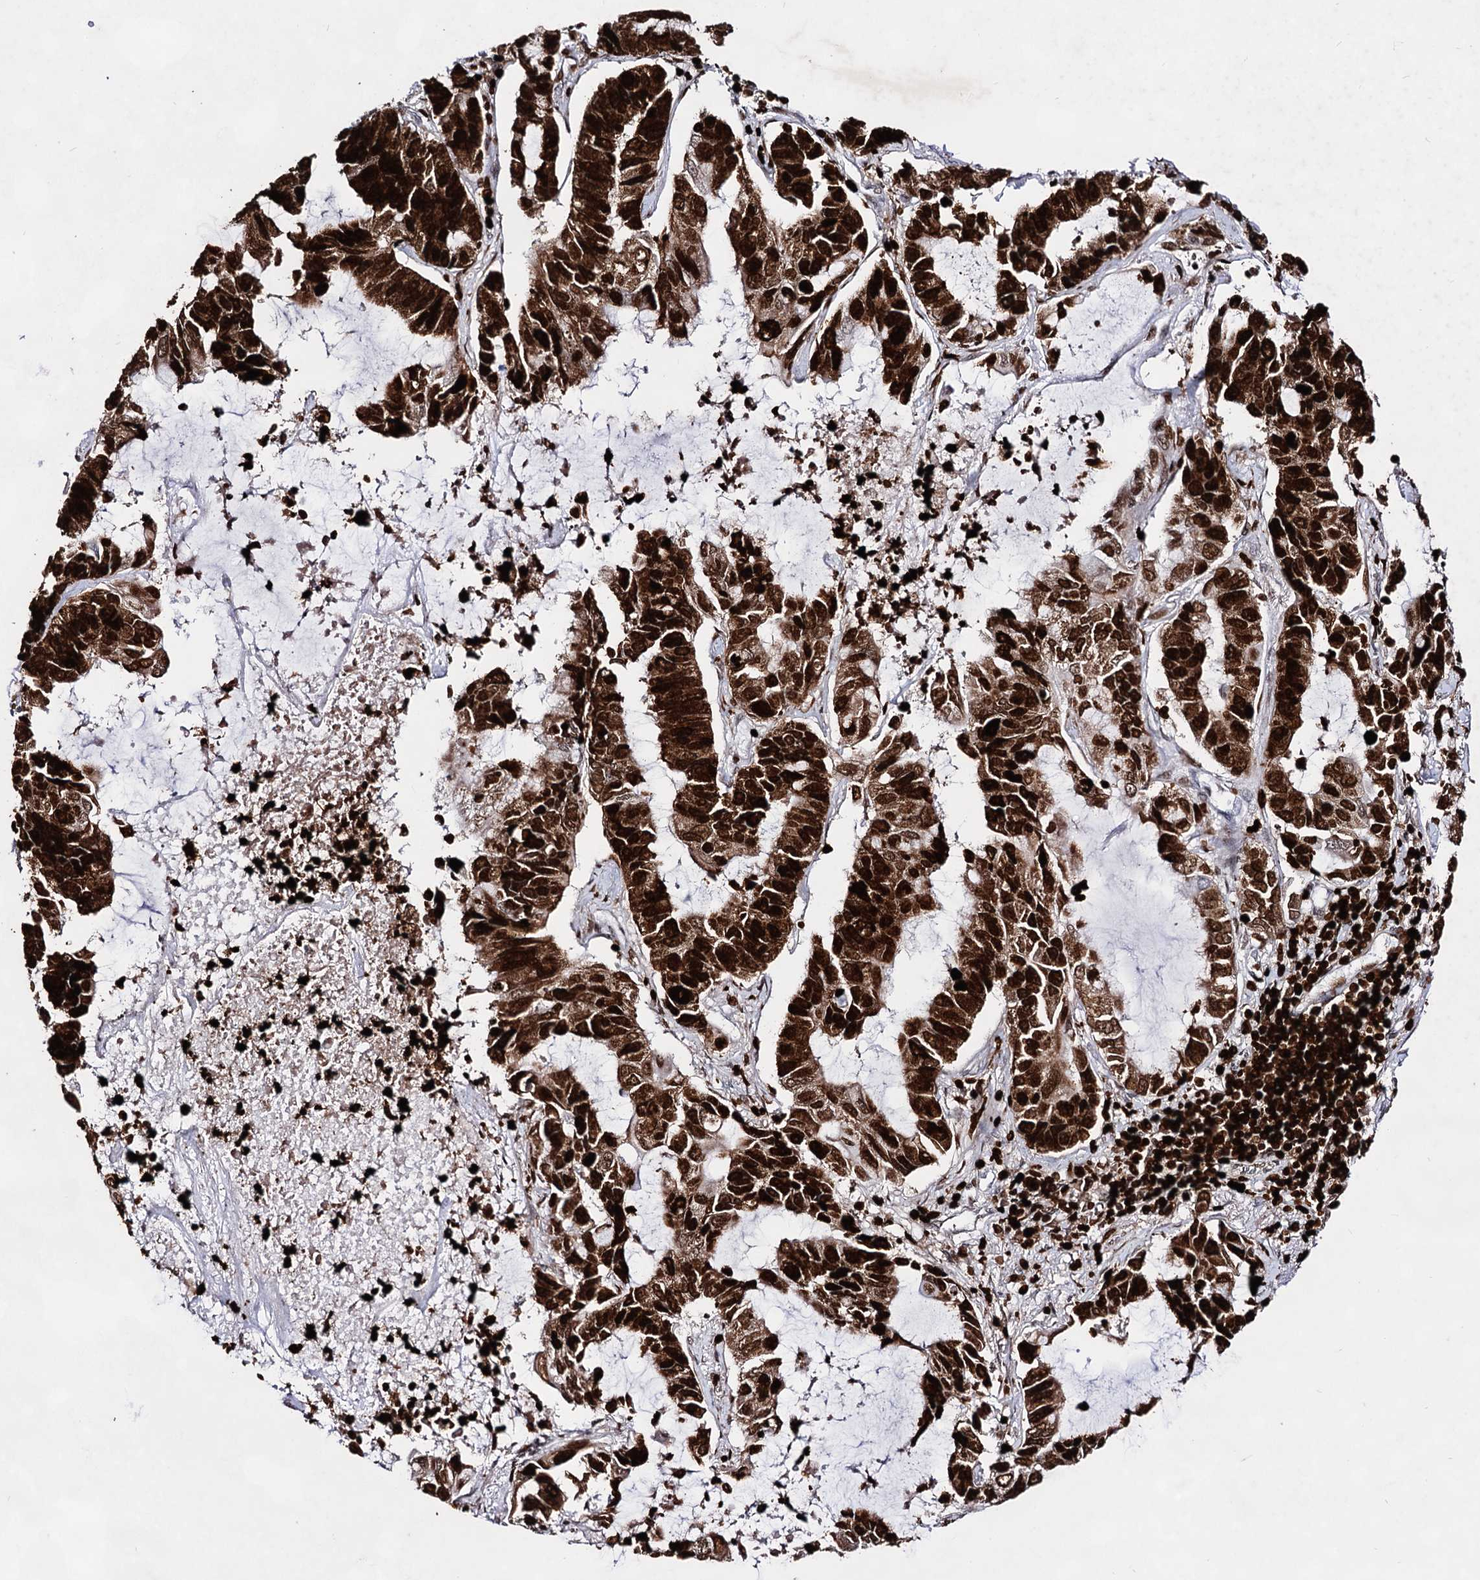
{"staining": {"intensity": "strong", "quantity": ">75%", "location": "cytoplasmic/membranous,nuclear"}, "tissue": "lung cancer", "cell_type": "Tumor cells", "image_type": "cancer", "snomed": [{"axis": "morphology", "description": "Adenocarcinoma, NOS"}, {"axis": "topography", "description": "Lung"}], "caption": "DAB (3,3'-diaminobenzidine) immunohistochemical staining of human lung cancer (adenocarcinoma) demonstrates strong cytoplasmic/membranous and nuclear protein positivity in about >75% of tumor cells.", "gene": "HMGB2", "patient": {"sex": "male", "age": 64}}